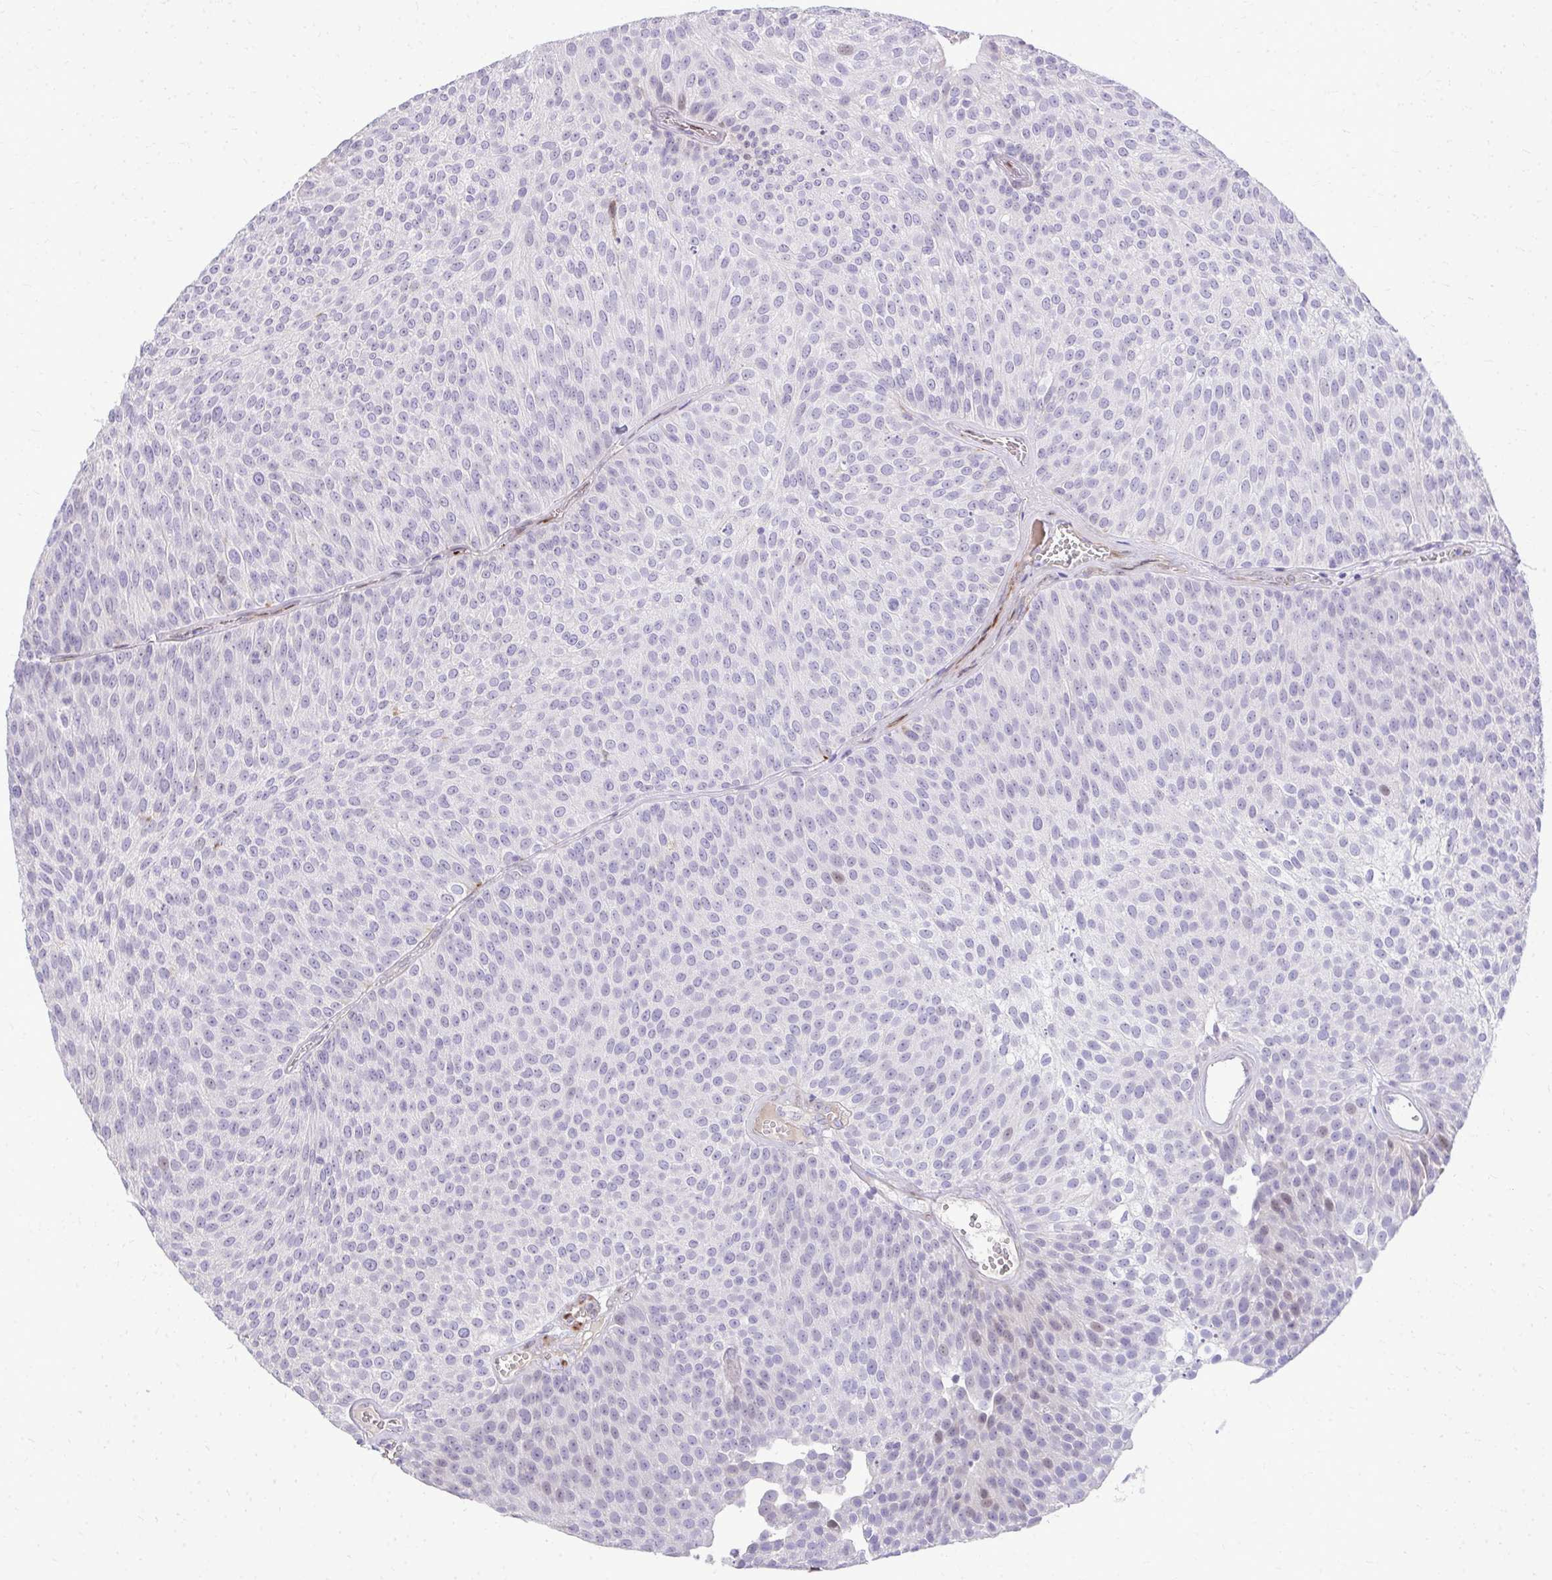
{"staining": {"intensity": "negative", "quantity": "none", "location": "none"}, "tissue": "urothelial cancer", "cell_type": "Tumor cells", "image_type": "cancer", "snomed": [{"axis": "morphology", "description": "Urothelial carcinoma, Low grade"}, {"axis": "topography", "description": "Urinary bladder"}], "caption": "This is a micrograph of immunohistochemistry staining of urothelial cancer, which shows no staining in tumor cells.", "gene": "DLX4", "patient": {"sex": "female", "age": 79}}